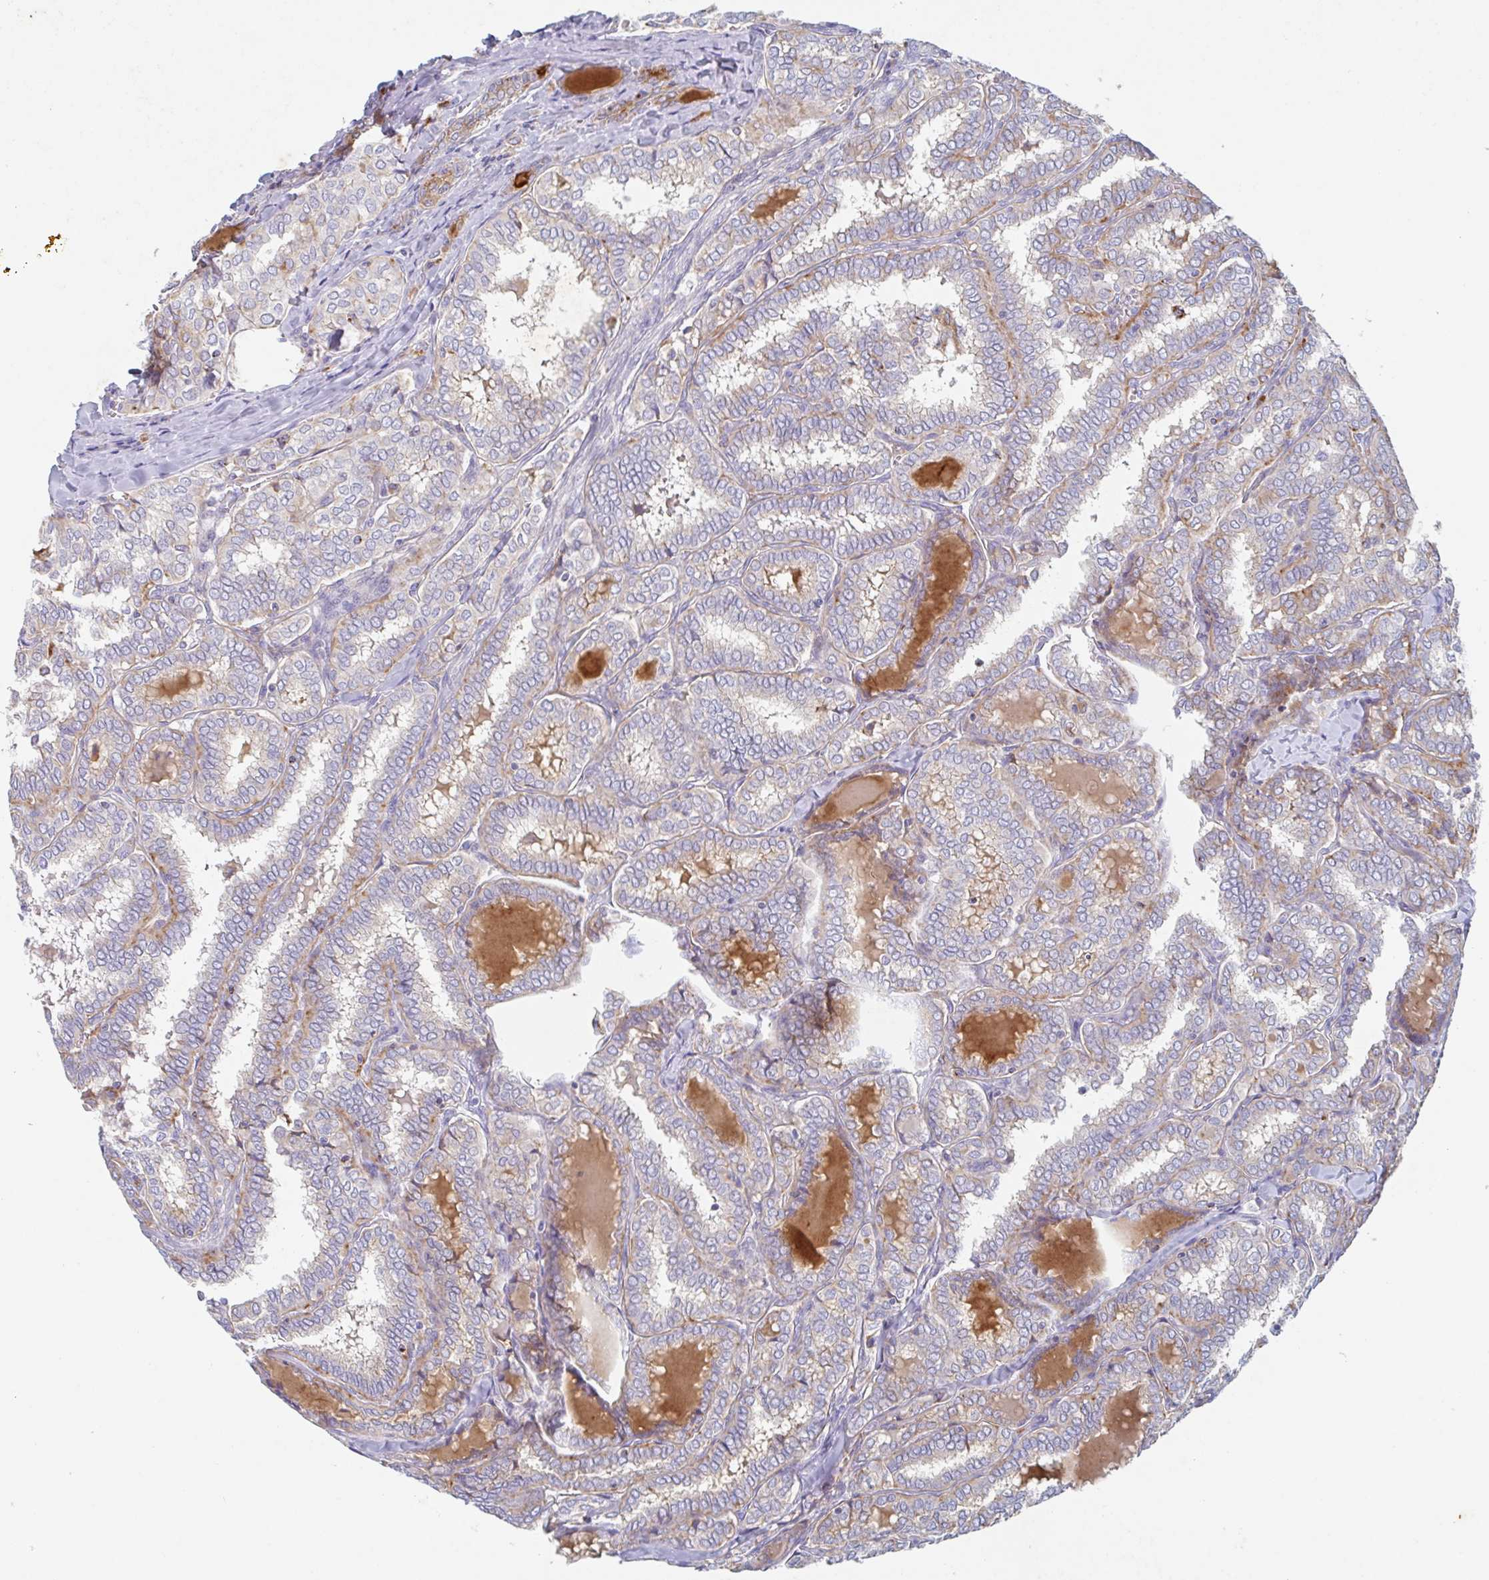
{"staining": {"intensity": "weak", "quantity": "<25%", "location": "cytoplasmic/membranous"}, "tissue": "thyroid cancer", "cell_type": "Tumor cells", "image_type": "cancer", "snomed": [{"axis": "morphology", "description": "Papillary adenocarcinoma, NOS"}, {"axis": "topography", "description": "Thyroid gland"}], "caption": "Image shows no protein expression in tumor cells of thyroid papillary adenocarcinoma tissue. The staining was performed using DAB (3,3'-diaminobenzidine) to visualize the protein expression in brown, while the nuclei were stained in blue with hematoxylin (Magnification: 20x).", "gene": "MANBA", "patient": {"sex": "female", "age": 30}}